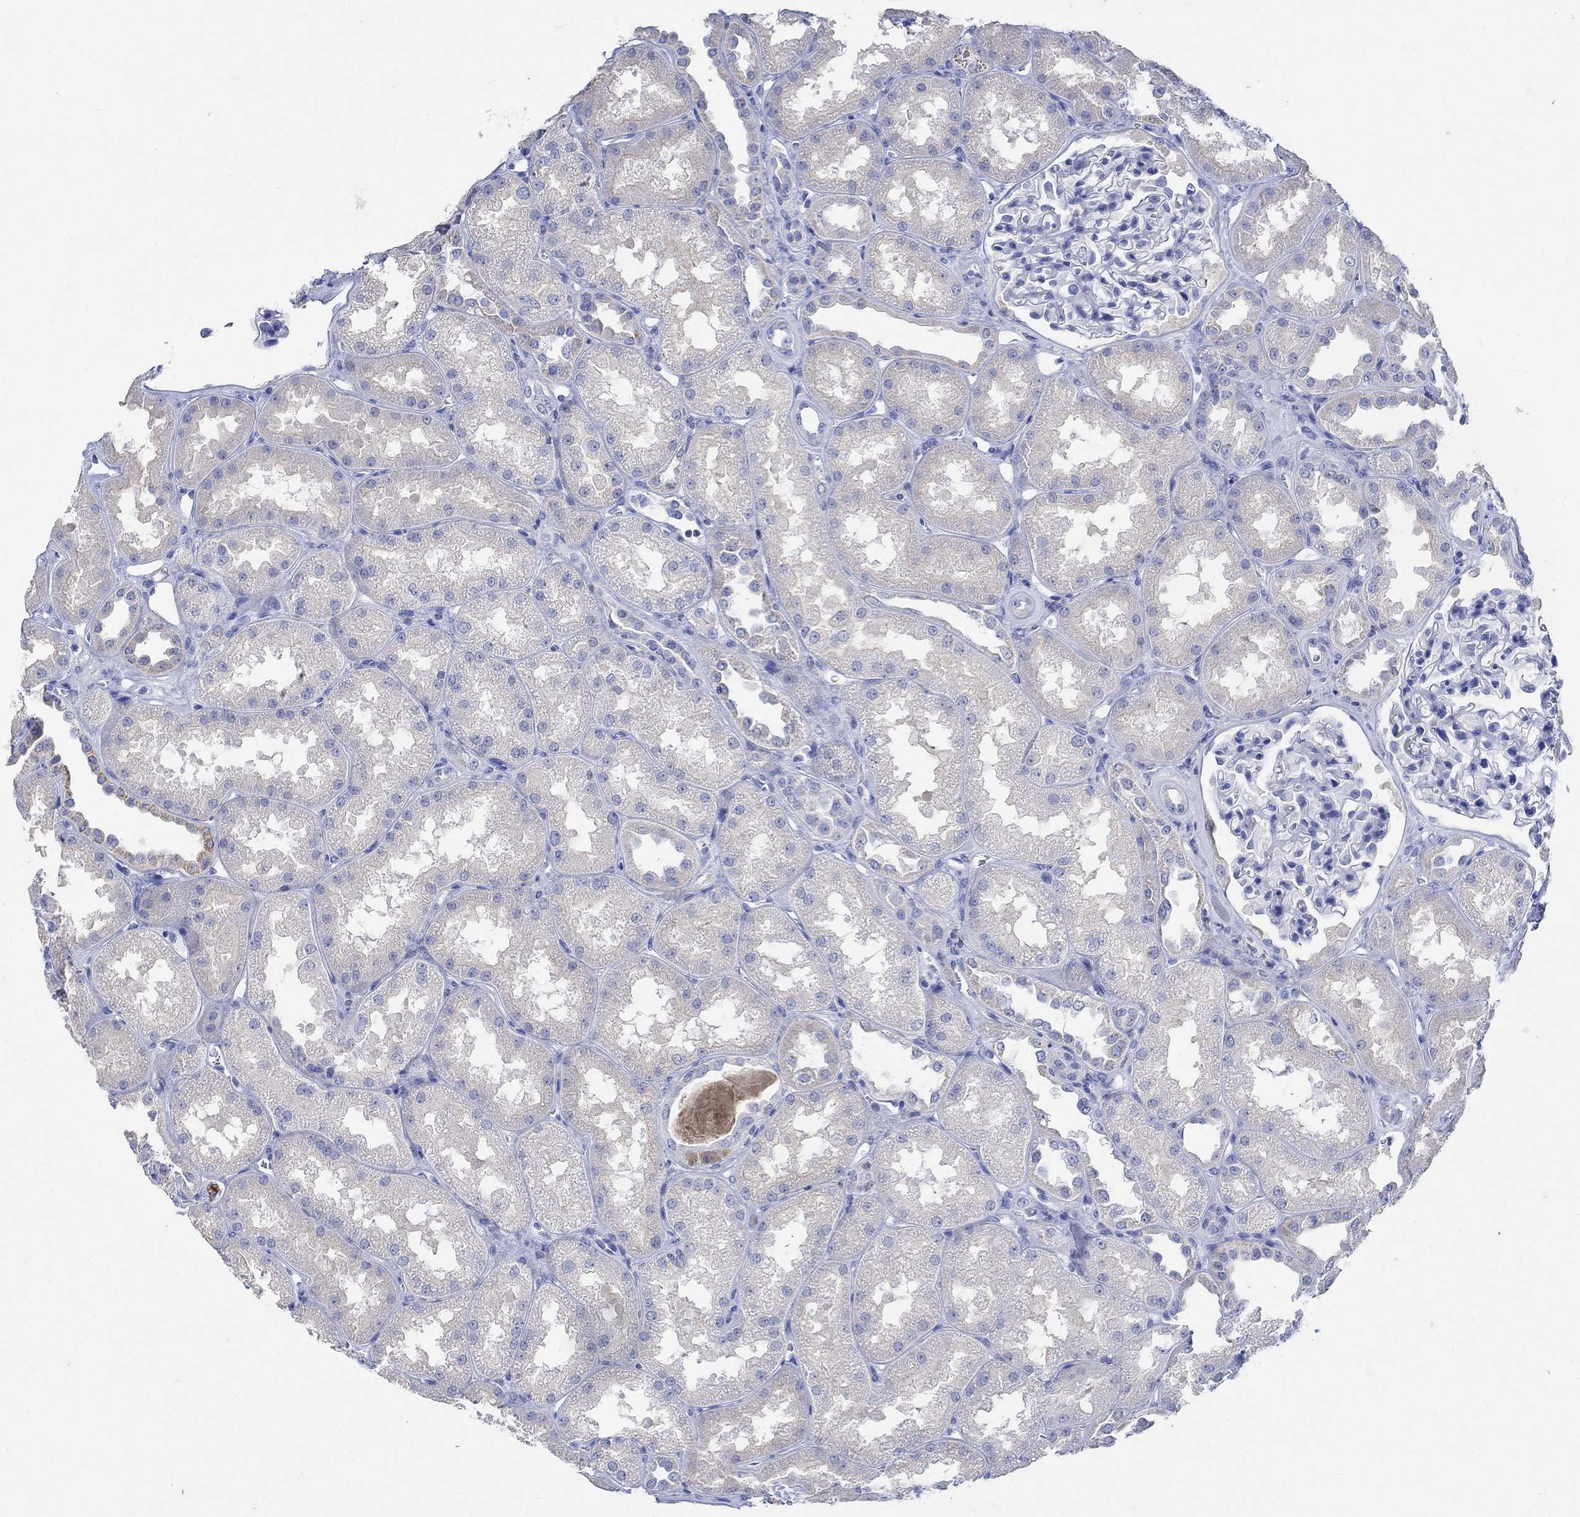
{"staining": {"intensity": "negative", "quantity": "none", "location": "none"}, "tissue": "kidney", "cell_type": "Cells in glomeruli", "image_type": "normal", "snomed": [{"axis": "morphology", "description": "Normal tissue, NOS"}, {"axis": "topography", "description": "Kidney"}], "caption": "A high-resolution image shows IHC staining of normal kidney, which displays no significant staining in cells in glomeruli. (DAB IHC, high magnification).", "gene": "GCM1", "patient": {"sex": "male", "age": 61}}